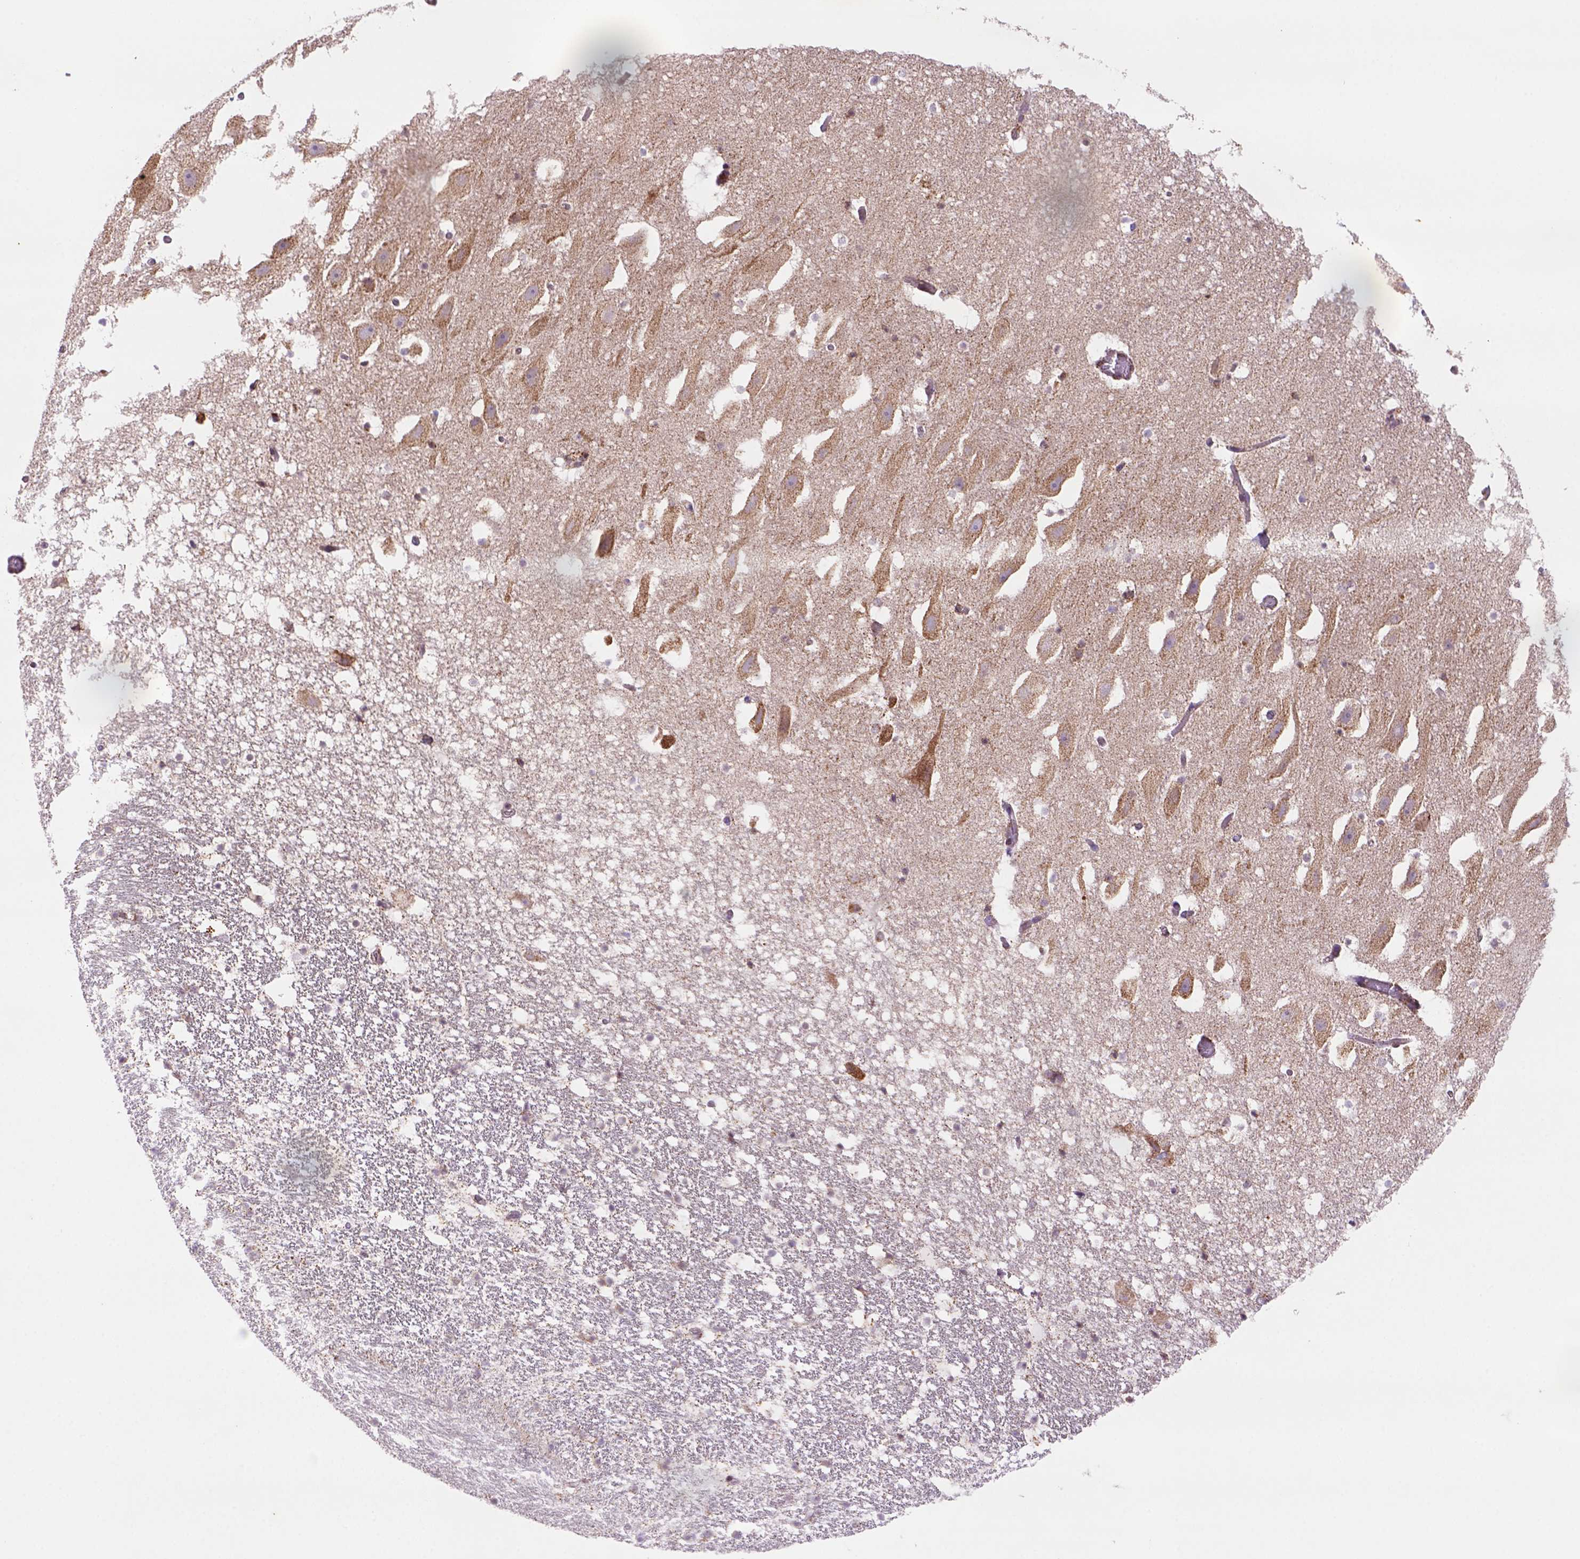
{"staining": {"intensity": "negative", "quantity": "none", "location": "none"}, "tissue": "hippocampus", "cell_type": "Glial cells", "image_type": "normal", "snomed": [{"axis": "morphology", "description": "Normal tissue, NOS"}, {"axis": "topography", "description": "Hippocampus"}], "caption": "Photomicrograph shows no significant protein expression in glial cells of normal hippocampus. The staining is performed using DAB (3,3'-diaminobenzidine) brown chromogen with nuclei counter-stained in using hematoxylin.", "gene": "FZD7", "patient": {"sex": "male", "age": 26}}